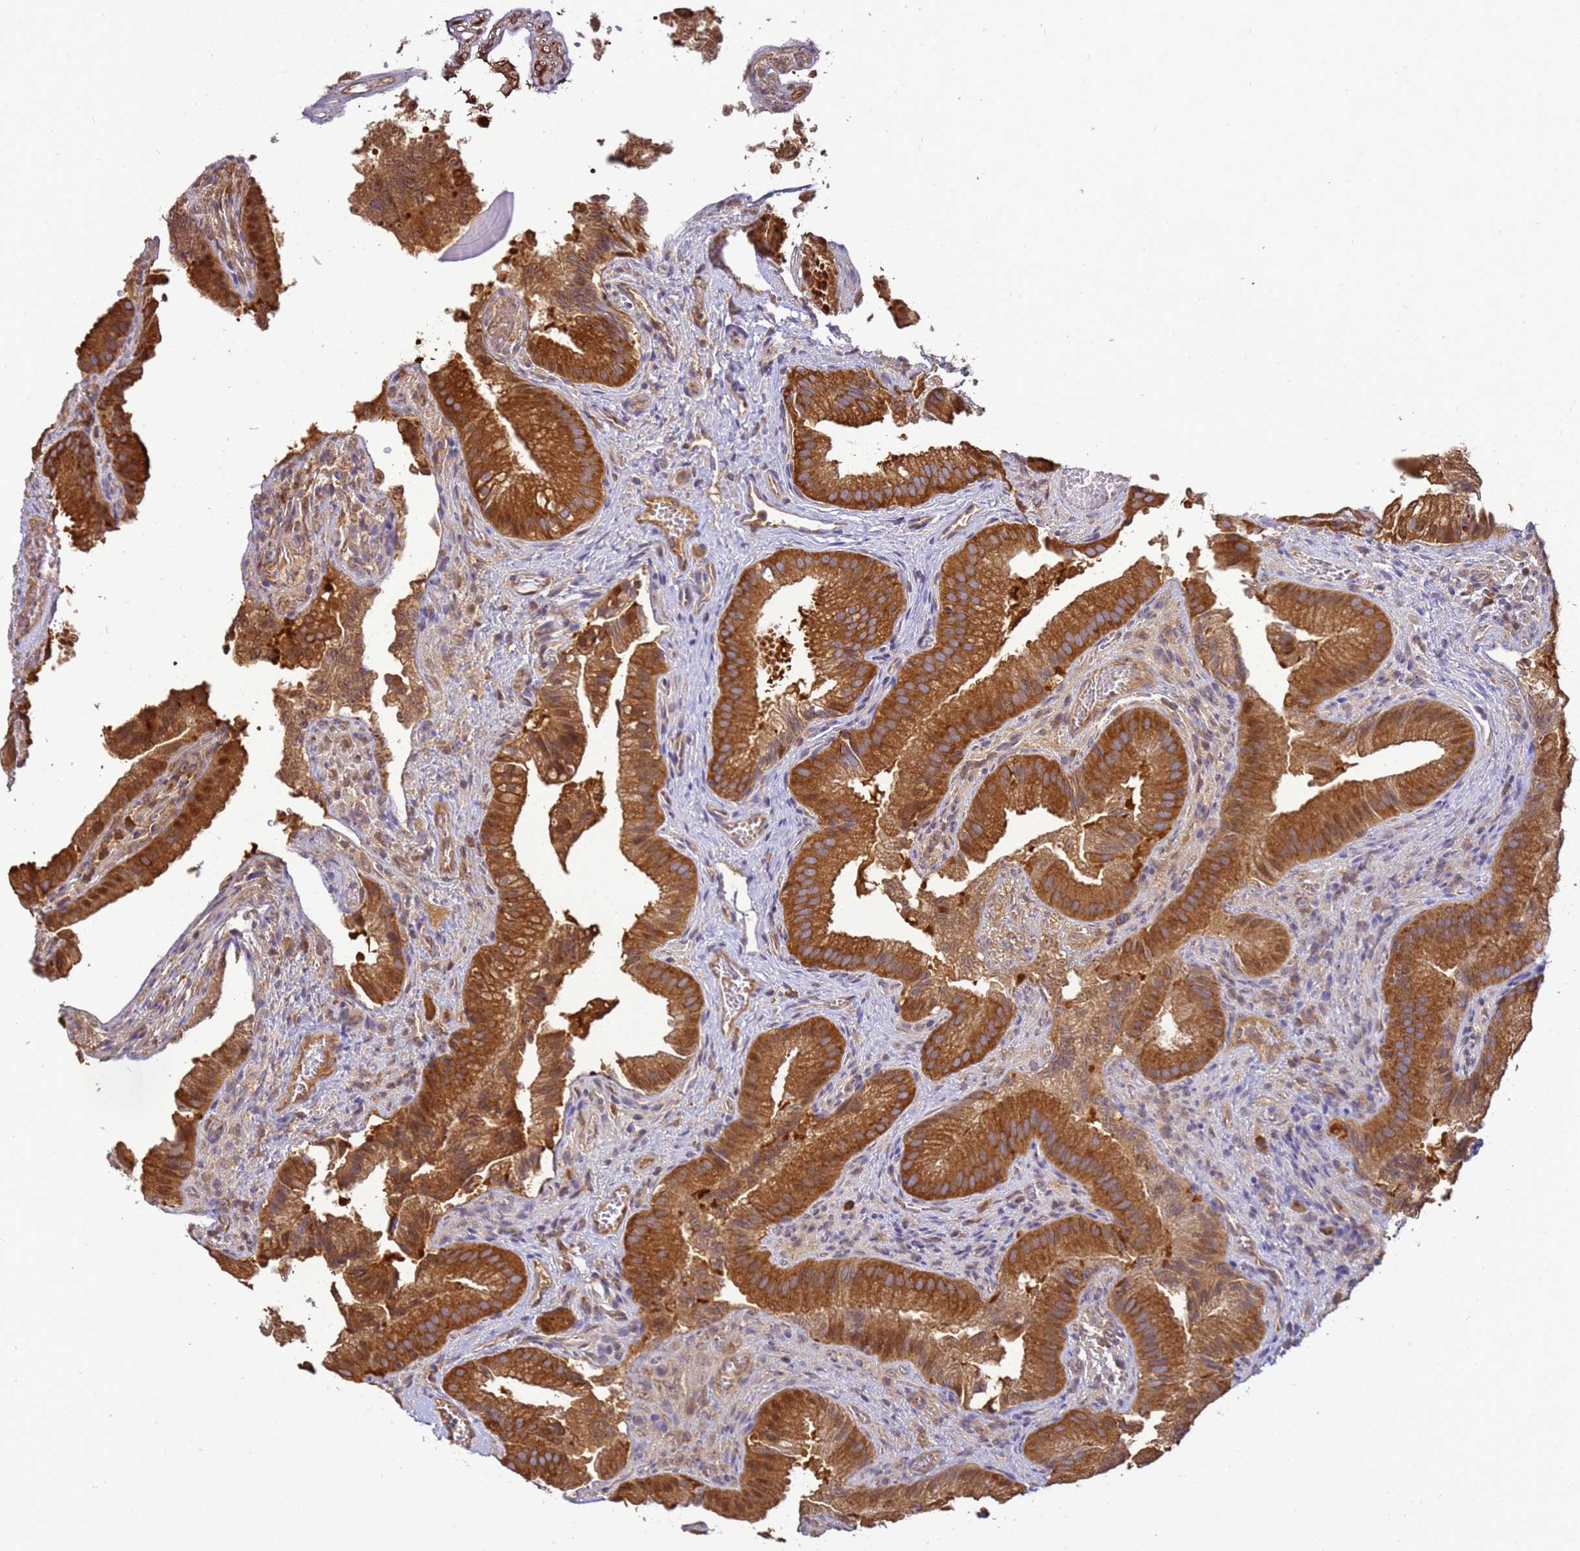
{"staining": {"intensity": "strong", "quantity": ">75%", "location": "cytoplasmic/membranous"}, "tissue": "gallbladder", "cell_type": "Glandular cells", "image_type": "normal", "snomed": [{"axis": "morphology", "description": "Normal tissue, NOS"}, {"axis": "topography", "description": "Gallbladder"}], "caption": "A brown stain highlights strong cytoplasmic/membranous staining of a protein in glandular cells of benign human gallbladder.", "gene": "NARS1", "patient": {"sex": "female", "age": 30}}